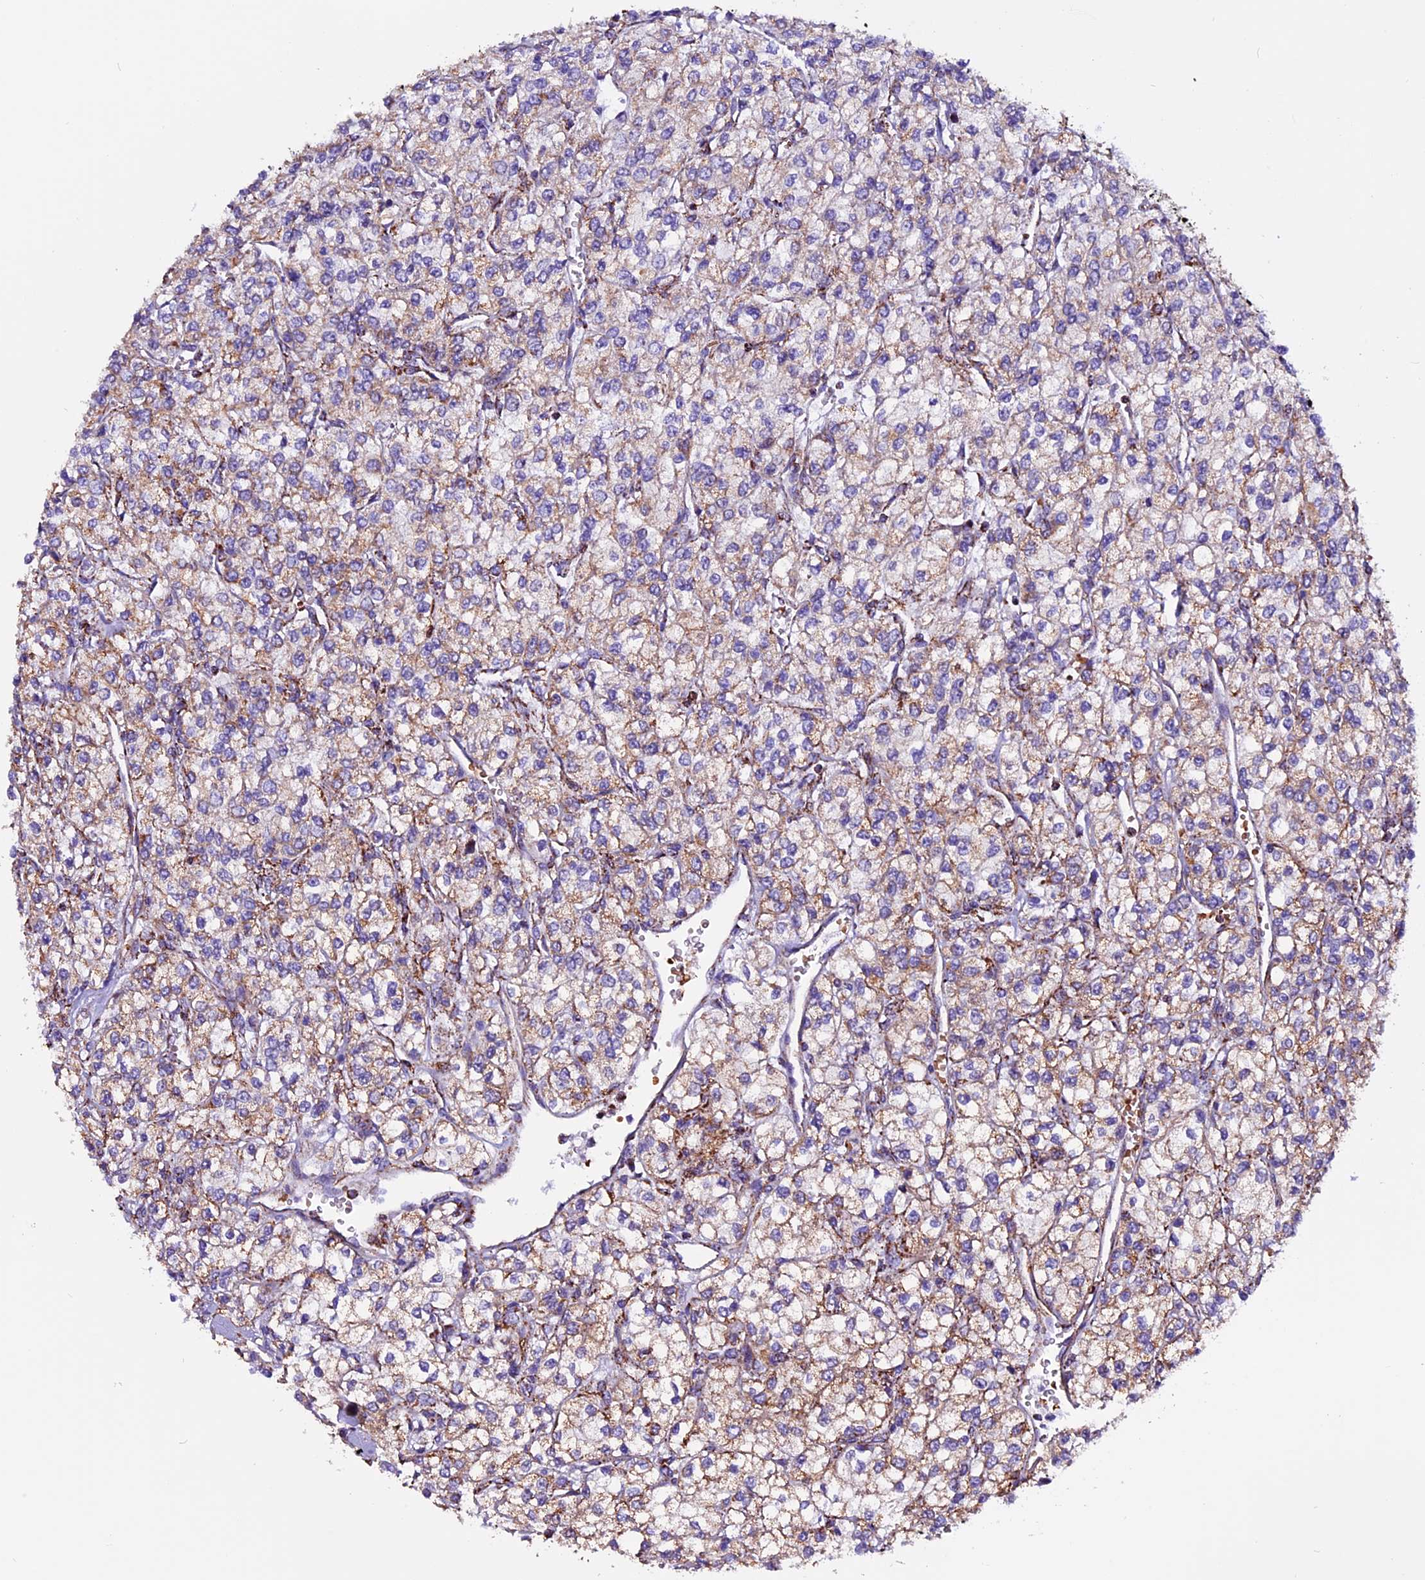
{"staining": {"intensity": "moderate", "quantity": ">75%", "location": "cytoplasmic/membranous"}, "tissue": "renal cancer", "cell_type": "Tumor cells", "image_type": "cancer", "snomed": [{"axis": "morphology", "description": "Adenocarcinoma, NOS"}, {"axis": "topography", "description": "Kidney"}], "caption": "Renal cancer (adenocarcinoma) was stained to show a protein in brown. There is medium levels of moderate cytoplasmic/membranous staining in about >75% of tumor cells.", "gene": "CX3CL1", "patient": {"sex": "male", "age": 80}}